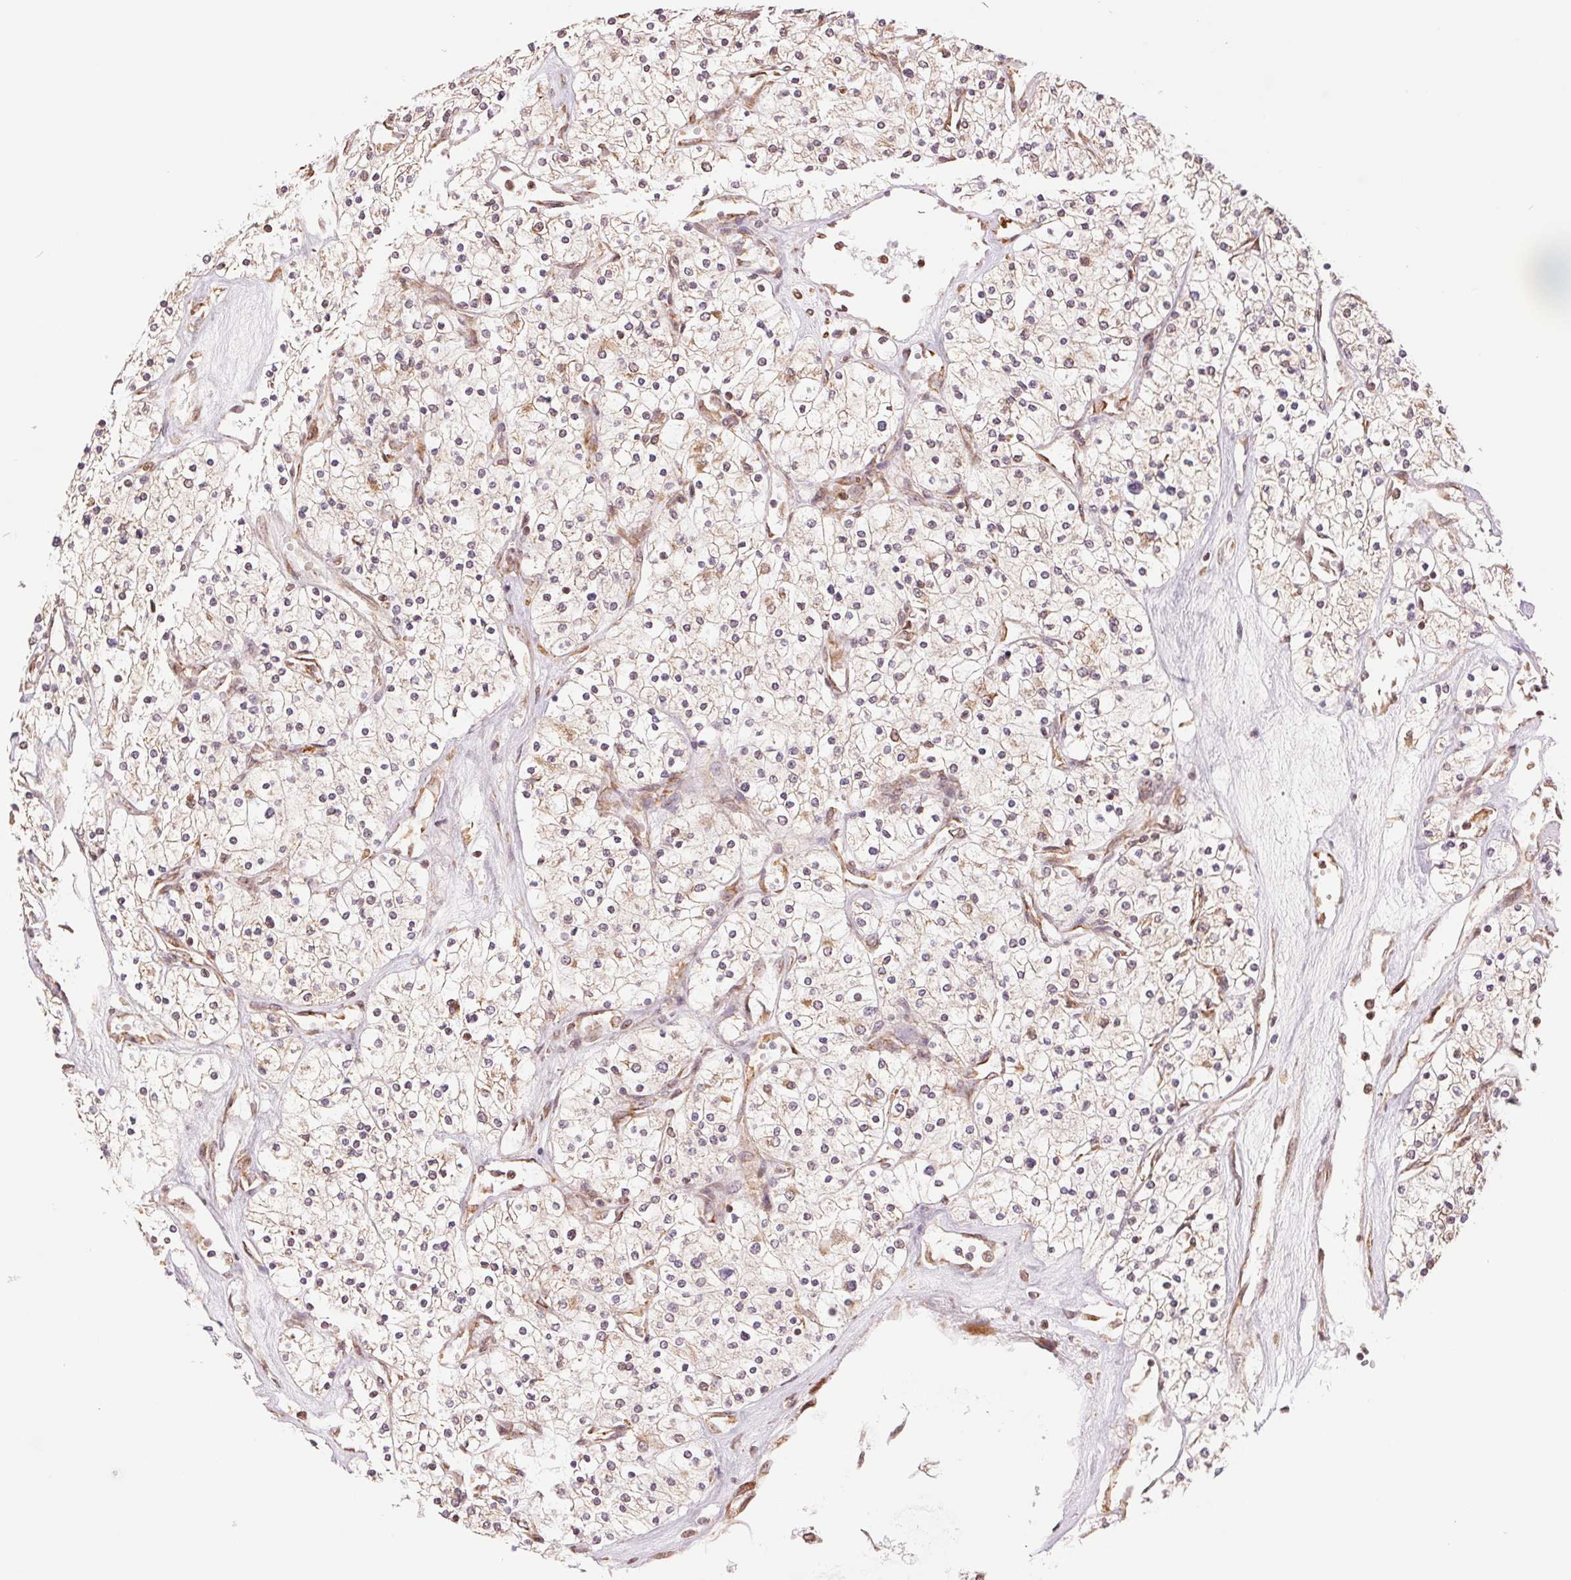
{"staining": {"intensity": "weak", "quantity": ">75%", "location": "cytoplasmic/membranous"}, "tissue": "renal cancer", "cell_type": "Tumor cells", "image_type": "cancer", "snomed": [{"axis": "morphology", "description": "Adenocarcinoma, NOS"}, {"axis": "topography", "description": "Kidney"}], "caption": "Immunohistochemistry (IHC) micrograph of human renal cancer stained for a protein (brown), which demonstrates low levels of weak cytoplasmic/membranous positivity in approximately >75% of tumor cells.", "gene": "RPN1", "patient": {"sex": "male", "age": 80}}